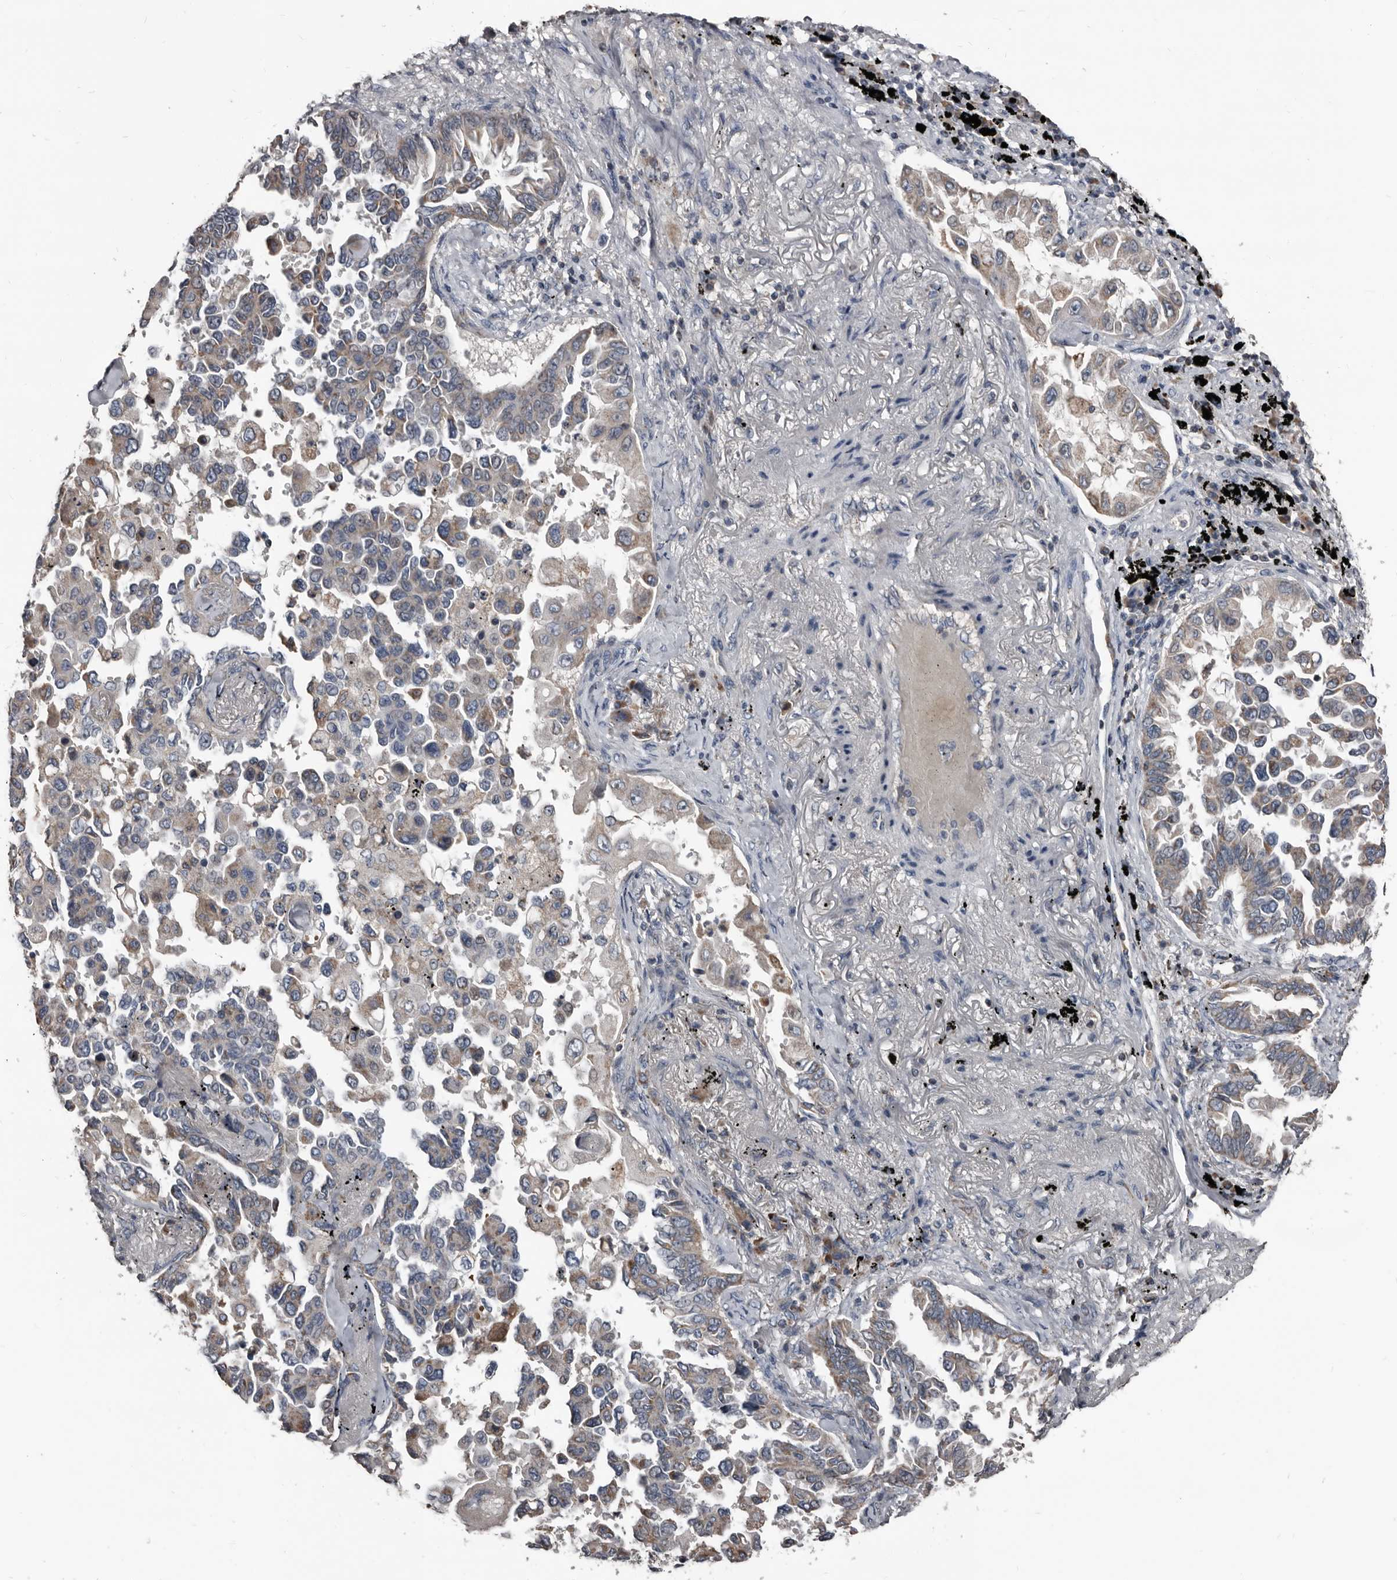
{"staining": {"intensity": "weak", "quantity": "<25%", "location": "cytoplasmic/membranous"}, "tissue": "lung cancer", "cell_type": "Tumor cells", "image_type": "cancer", "snomed": [{"axis": "morphology", "description": "Adenocarcinoma, NOS"}, {"axis": "topography", "description": "Lung"}], "caption": "The photomicrograph demonstrates no significant staining in tumor cells of lung adenocarcinoma. (Stains: DAB immunohistochemistry (IHC) with hematoxylin counter stain, Microscopy: brightfield microscopy at high magnification).", "gene": "GREB1", "patient": {"sex": "female", "age": 67}}